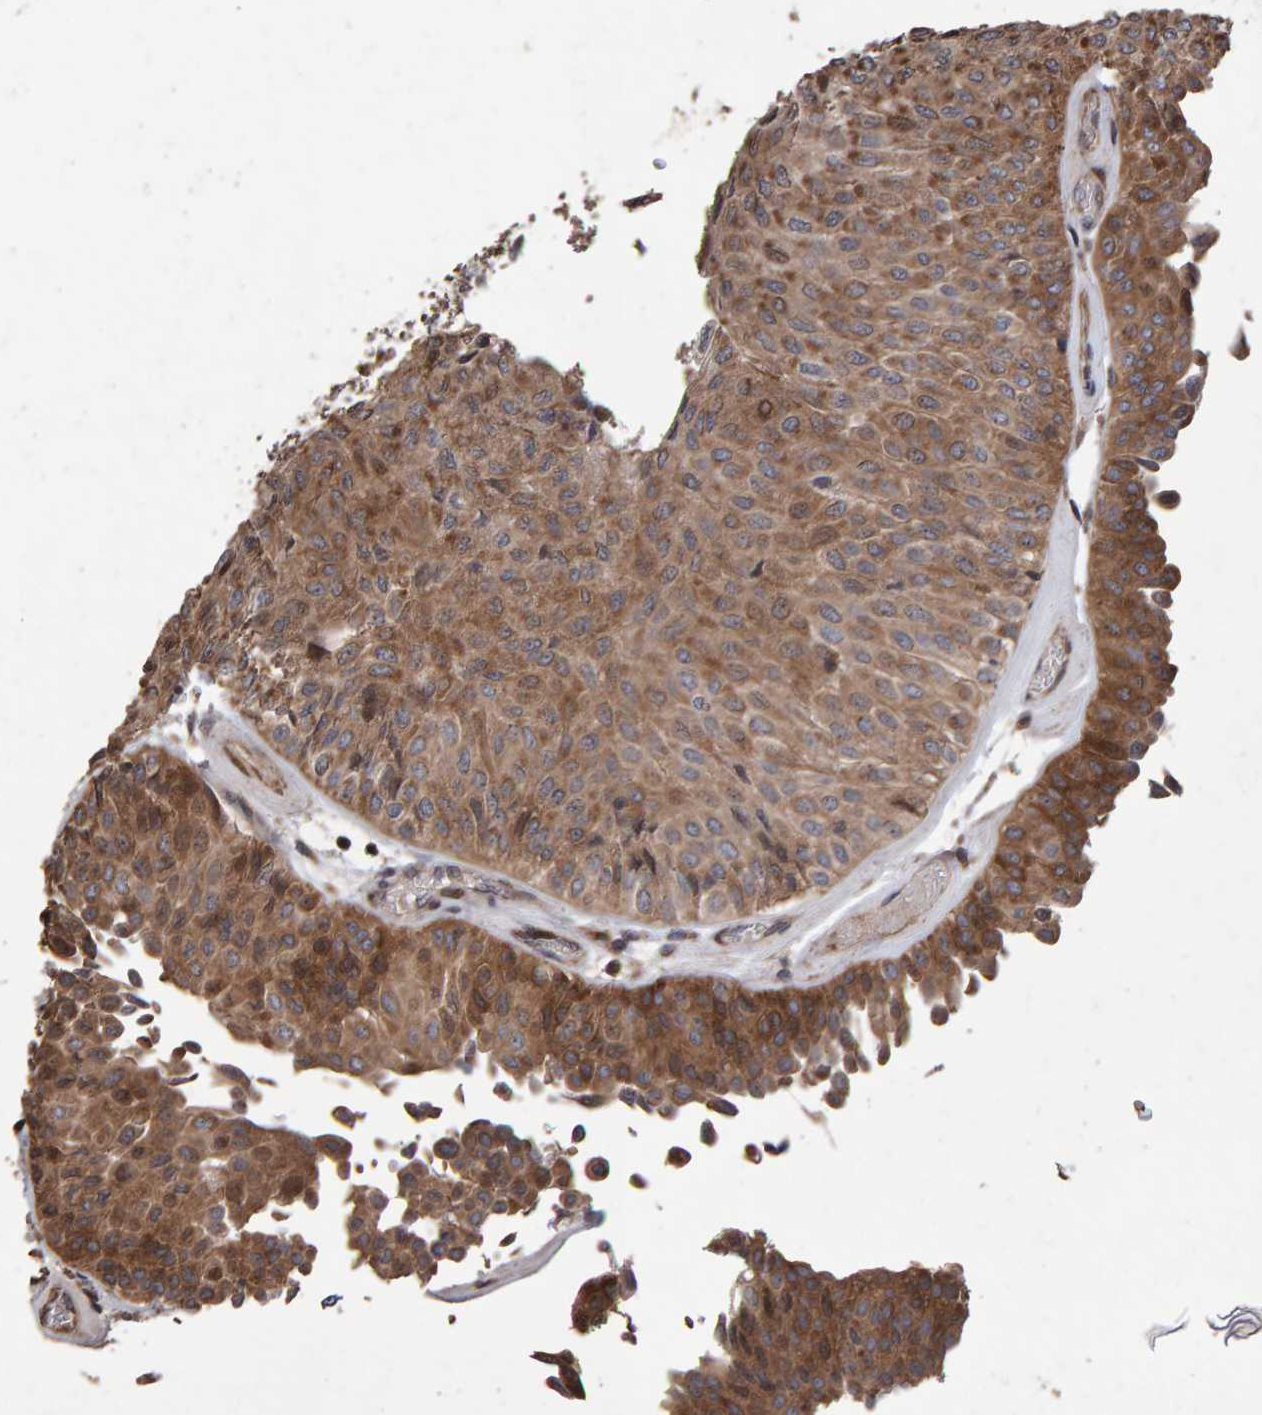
{"staining": {"intensity": "moderate", "quantity": "25%-75%", "location": "cytoplasmic/membranous"}, "tissue": "urothelial cancer", "cell_type": "Tumor cells", "image_type": "cancer", "snomed": [{"axis": "morphology", "description": "Urothelial carcinoma, Low grade"}, {"axis": "topography", "description": "Urinary bladder"}], "caption": "This micrograph demonstrates immunohistochemistry (IHC) staining of human urothelial cancer, with medium moderate cytoplasmic/membranous staining in about 25%-75% of tumor cells.", "gene": "OSBP2", "patient": {"sex": "male", "age": 78}}